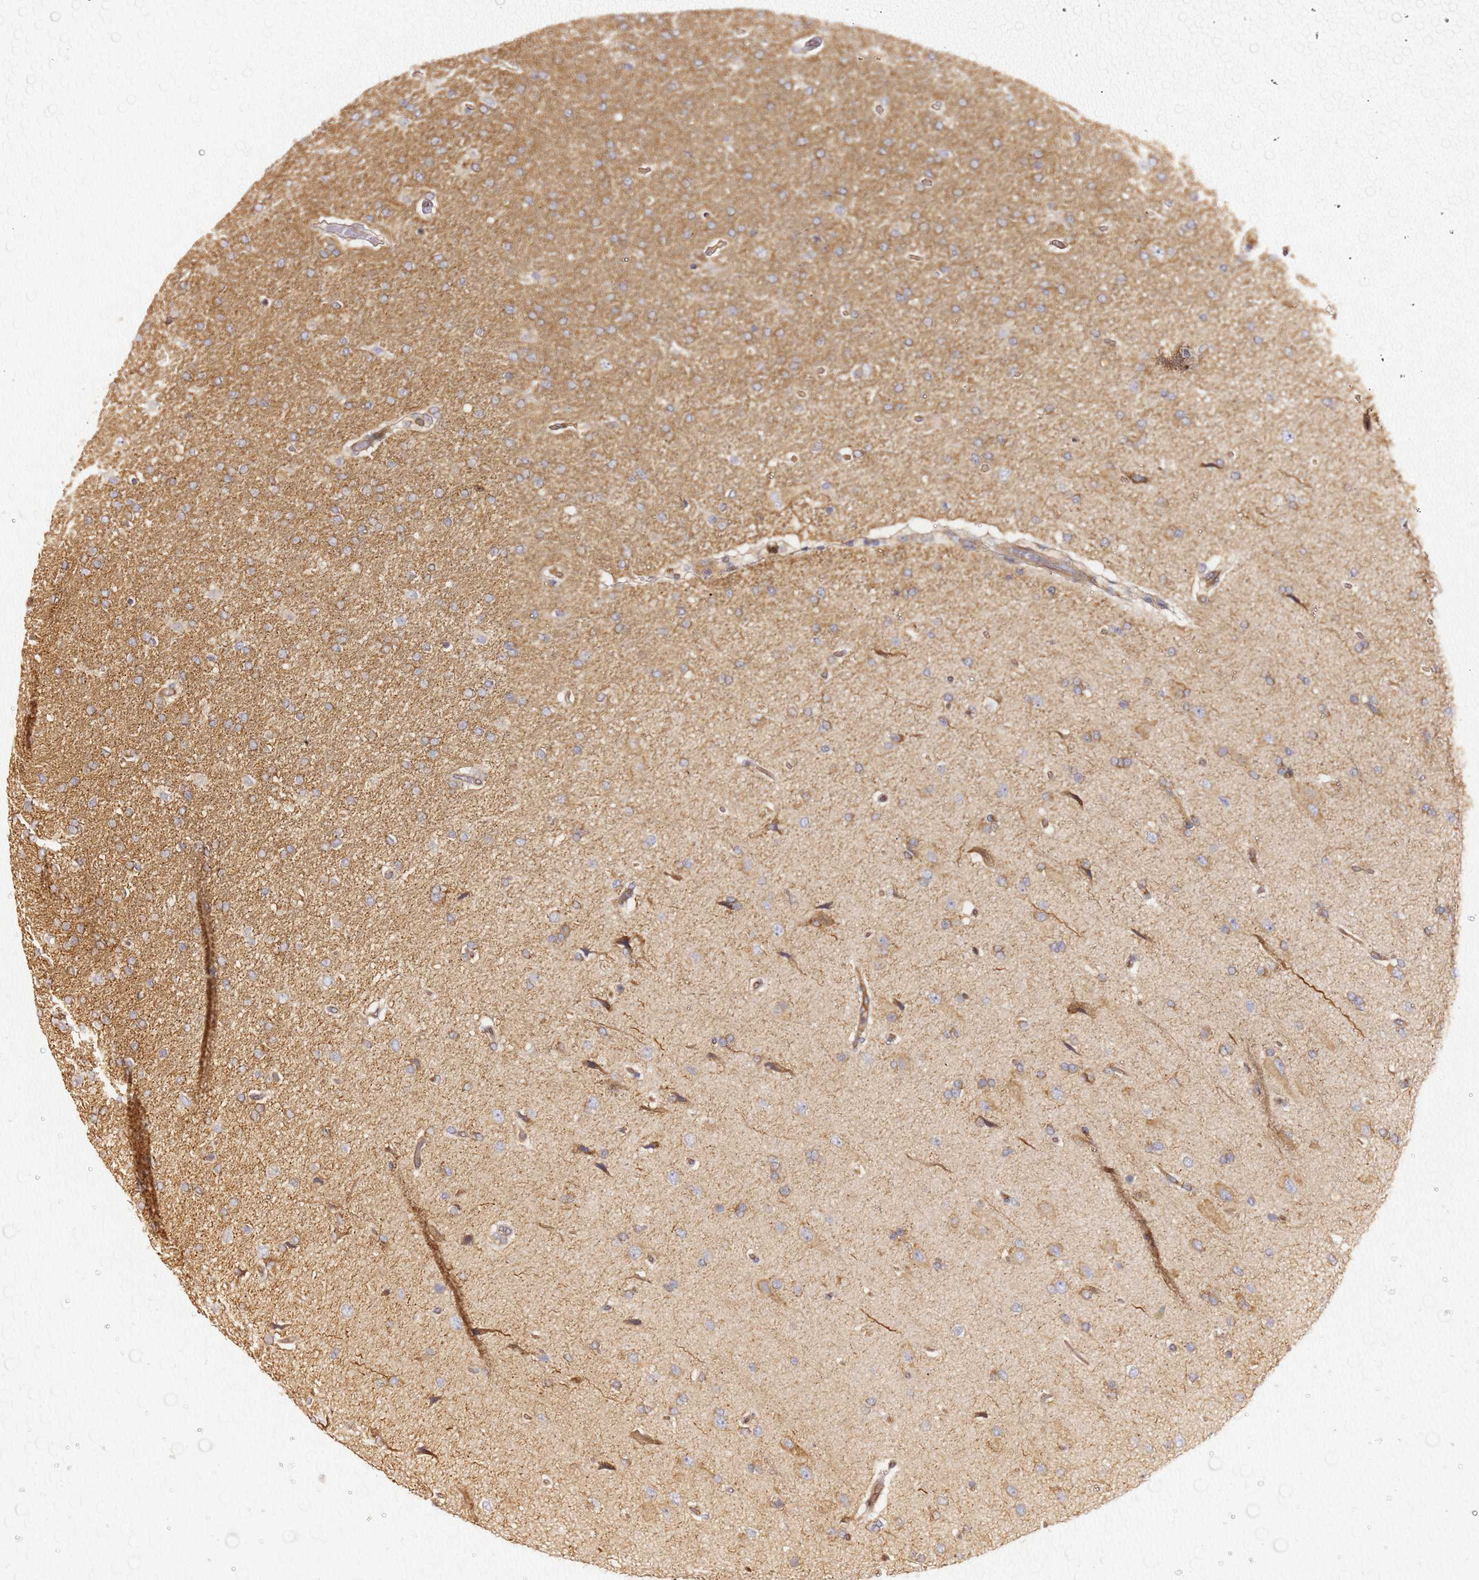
{"staining": {"intensity": "weak", "quantity": "25%-75%", "location": "cytoplasmic/membranous"}, "tissue": "glioma", "cell_type": "Tumor cells", "image_type": "cancer", "snomed": [{"axis": "morphology", "description": "Glioma, malignant, High grade"}, {"axis": "topography", "description": "Brain"}], "caption": "About 25%-75% of tumor cells in human glioma display weak cytoplasmic/membranous protein positivity as visualized by brown immunohistochemical staining.", "gene": "KIF7", "patient": {"sex": "male", "age": 72}}